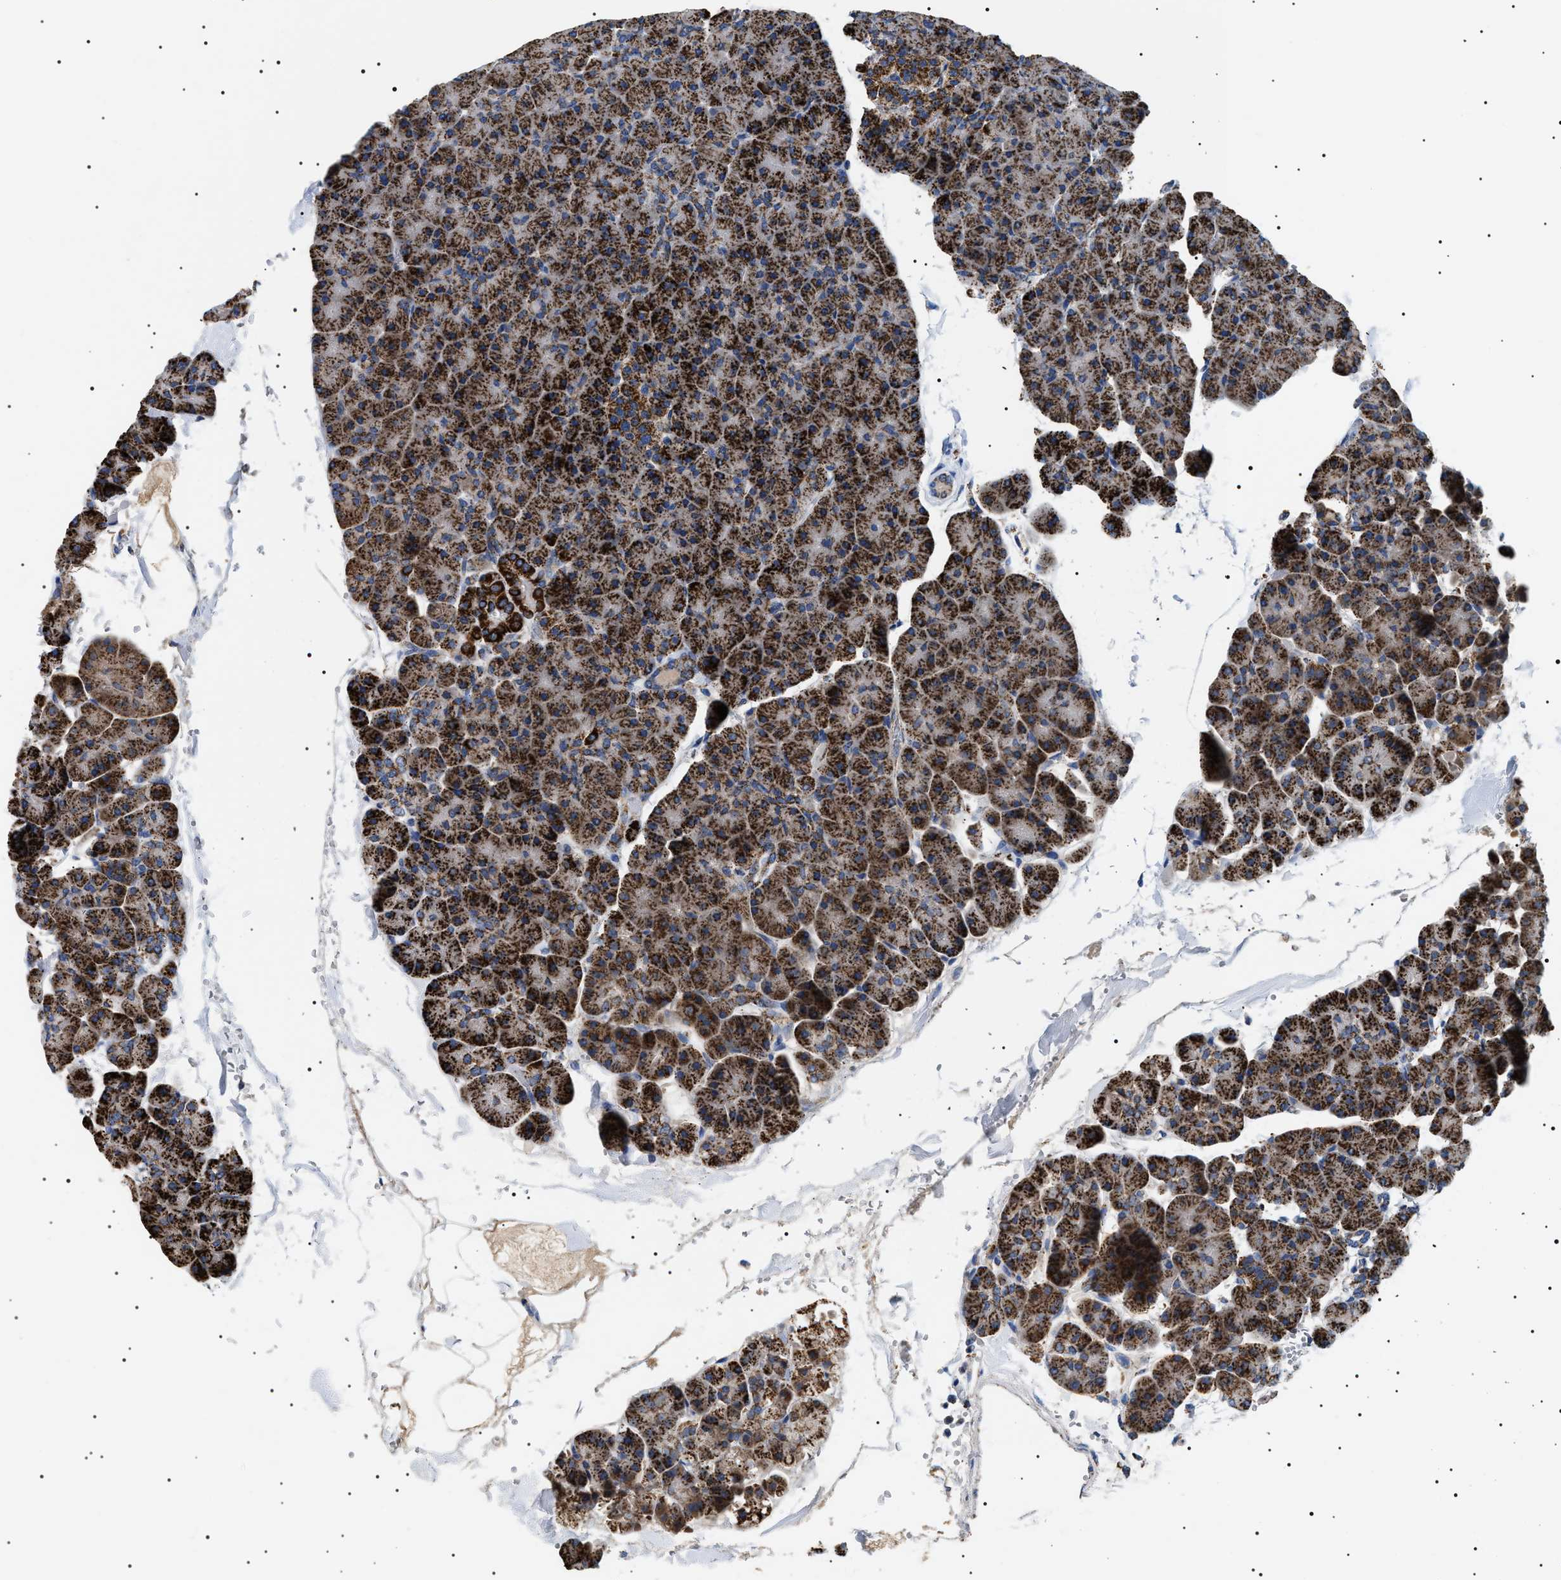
{"staining": {"intensity": "strong", "quantity": ">75%", "location": "cytoplasmic/membranous"}, "tissue": "pancreas", "cell_type": "Exocrine glandular cells", "image_type": "normal", "snomed": [{"axis": "morphology", "description": "Normal tissue, NOS"}, {"axis": "topography", "description": "Pancreas"}], "caption": "High-magnification brightfield microscopy of benign pancreas stained with DAB (brown) and counterstained with hematoxylin (blue). exocrine glandular cells exhibit strong cytoplasmic/membranous expression is identified in about>75% of cells.", "gene": "OXSM", "patient": {"sex": "male", "age": 35}}